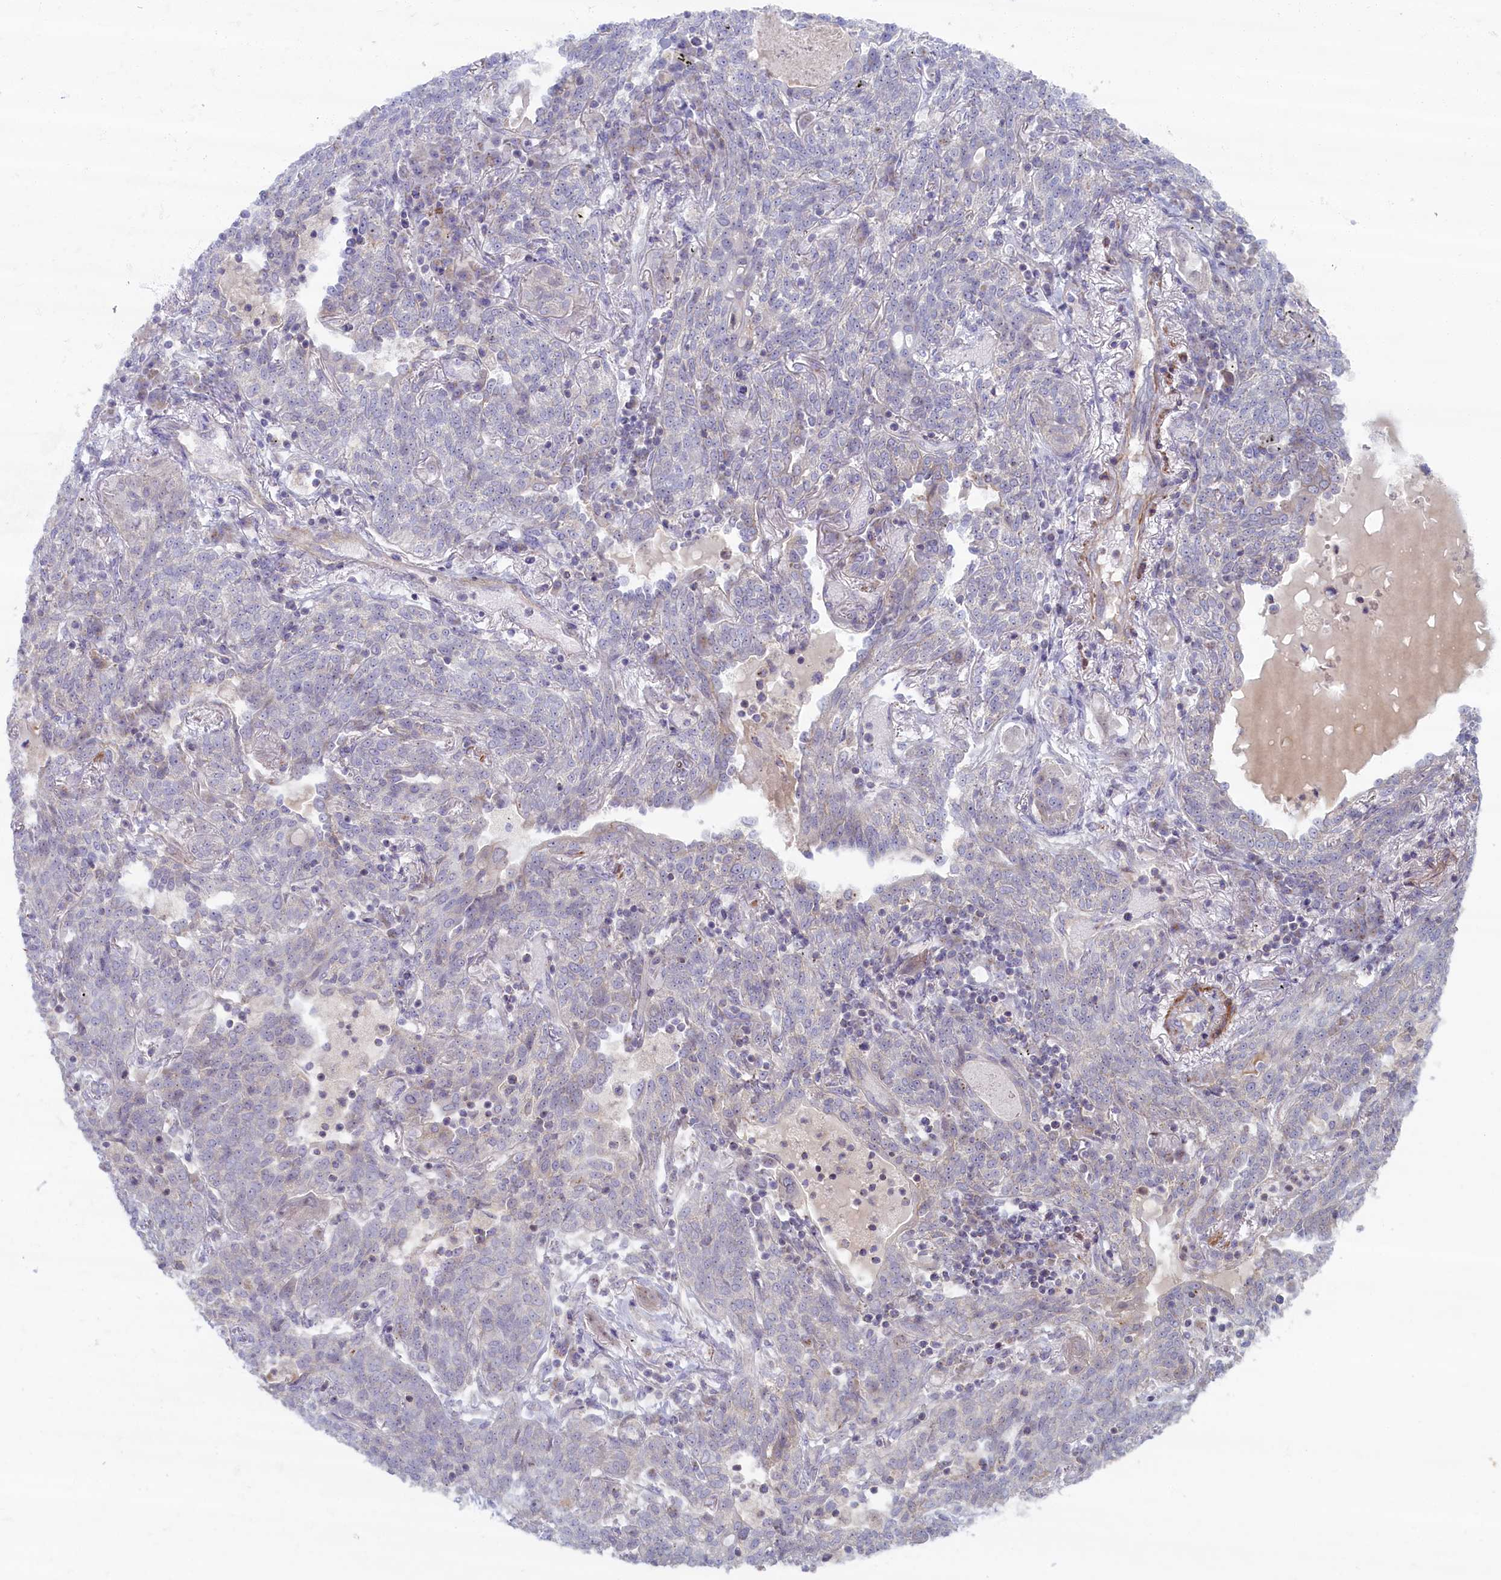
{"staining": {"intensity": "negative", "quantity": "none", "location": "none"}, "tissue": "lung cancer", "cell_type": "Tumor cells", "image_type": "cancer", "snomed": [{"axis": "morphology", "description": "Squamous cell carcinoma, NOS"}, {"axis": "topography", "description": "Lung"}], "caption": "An IHC micrograph of lung squamous cell carcinoma is shown. There is no staining in tumor cells of lung squamous cell carcinoma.", "gene": "TRPM4", "patient": {"sex": "female", "age": 70}}